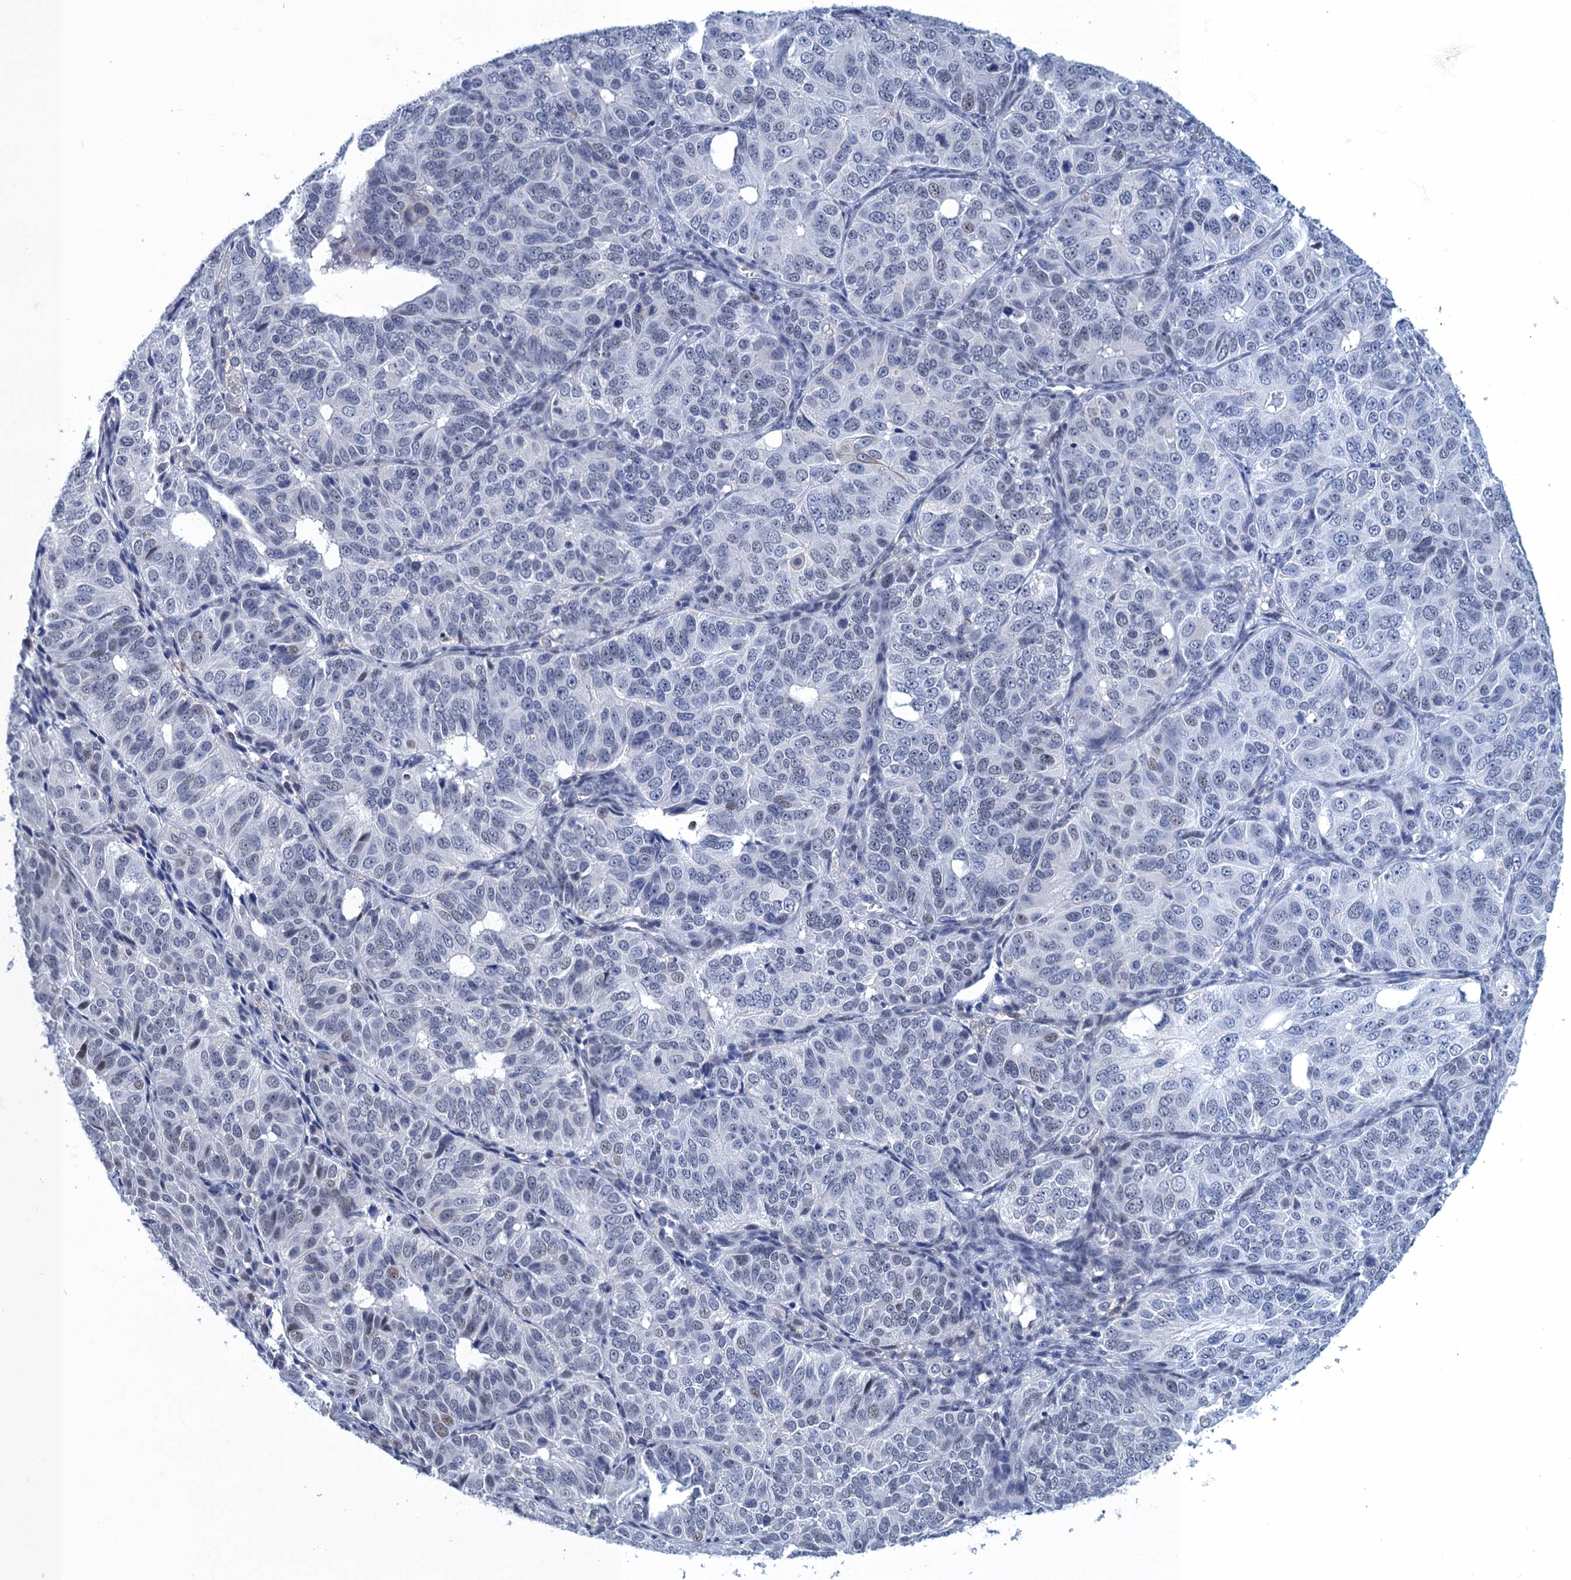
{"staining": {"intensity": "negative", "quantity": "none", "location": "none"}, "tissue": "ovarian cancer", "cell_type": "Tumor cells", "image_type": "cancer", "snomed": [{"axis": "morphology", "description": "Carcinoma, endometroid"}, {"axis": "topography", "description": "Ovary"}], "caption": "Micrograph shows no significant protein positivity in tumor cells of endometroid carcinoma (ovarian).", "gene": "GINS3", "patient": {"sex": "female", "age": 51}}